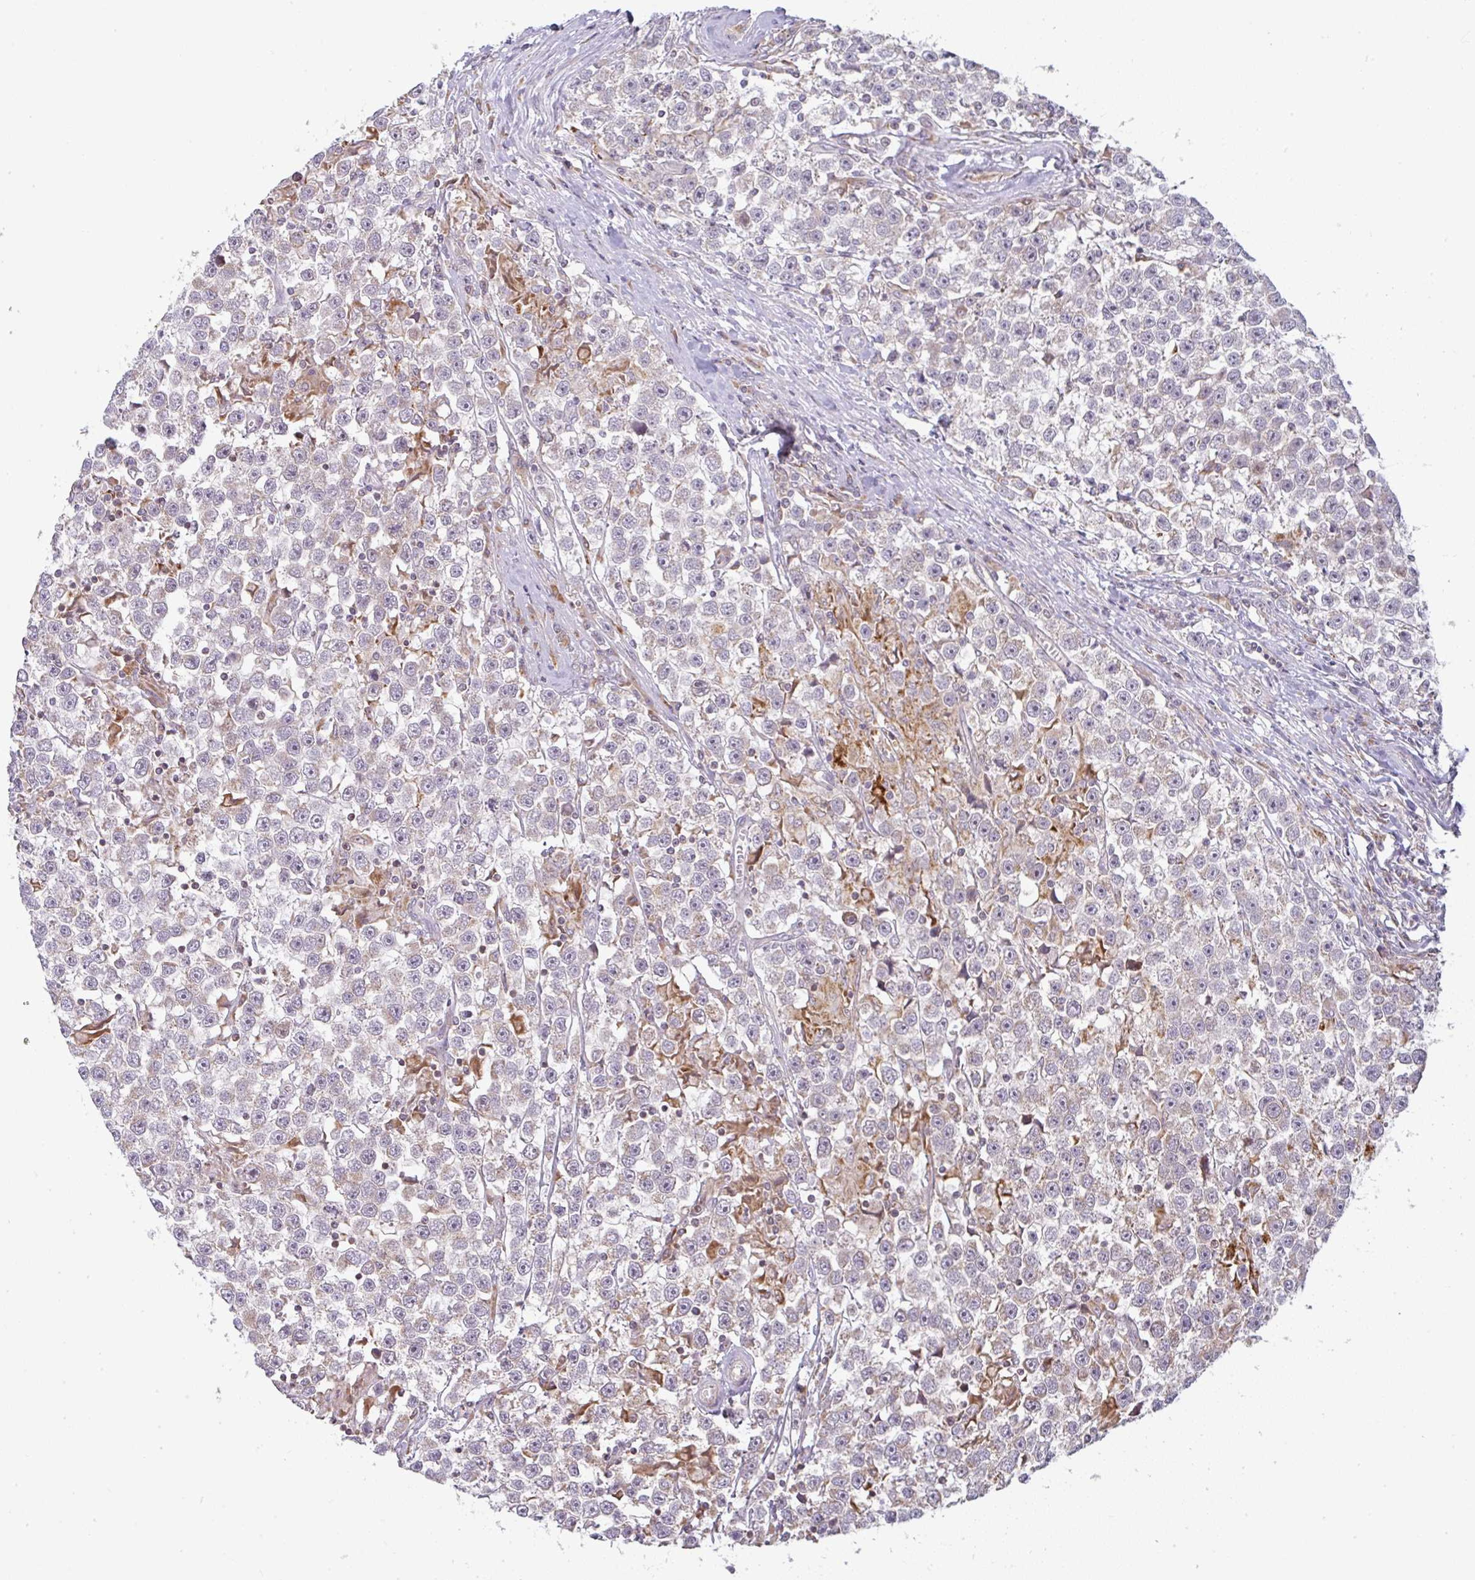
{"staining": {"intensity": "negative", "quantity": "none", "location": "none"}, "tissue": "testis cancer", "cell_type": "Tumor cells", "image_type": "cancer", "snomed": [{"axis": "morphology", "description": "Seminoma, NOS"}, {"axis": "topography", "description": "Testis"}], "caption": "Image shows no significant protein staining in tumor cells of testis cancer. (DAB (3,3'-diaminobenzidine) IHC visualized using brightfield microscopy, high magnification).", "gene": "MOB1A", "patient": {"sex": "male", "age": 31}}